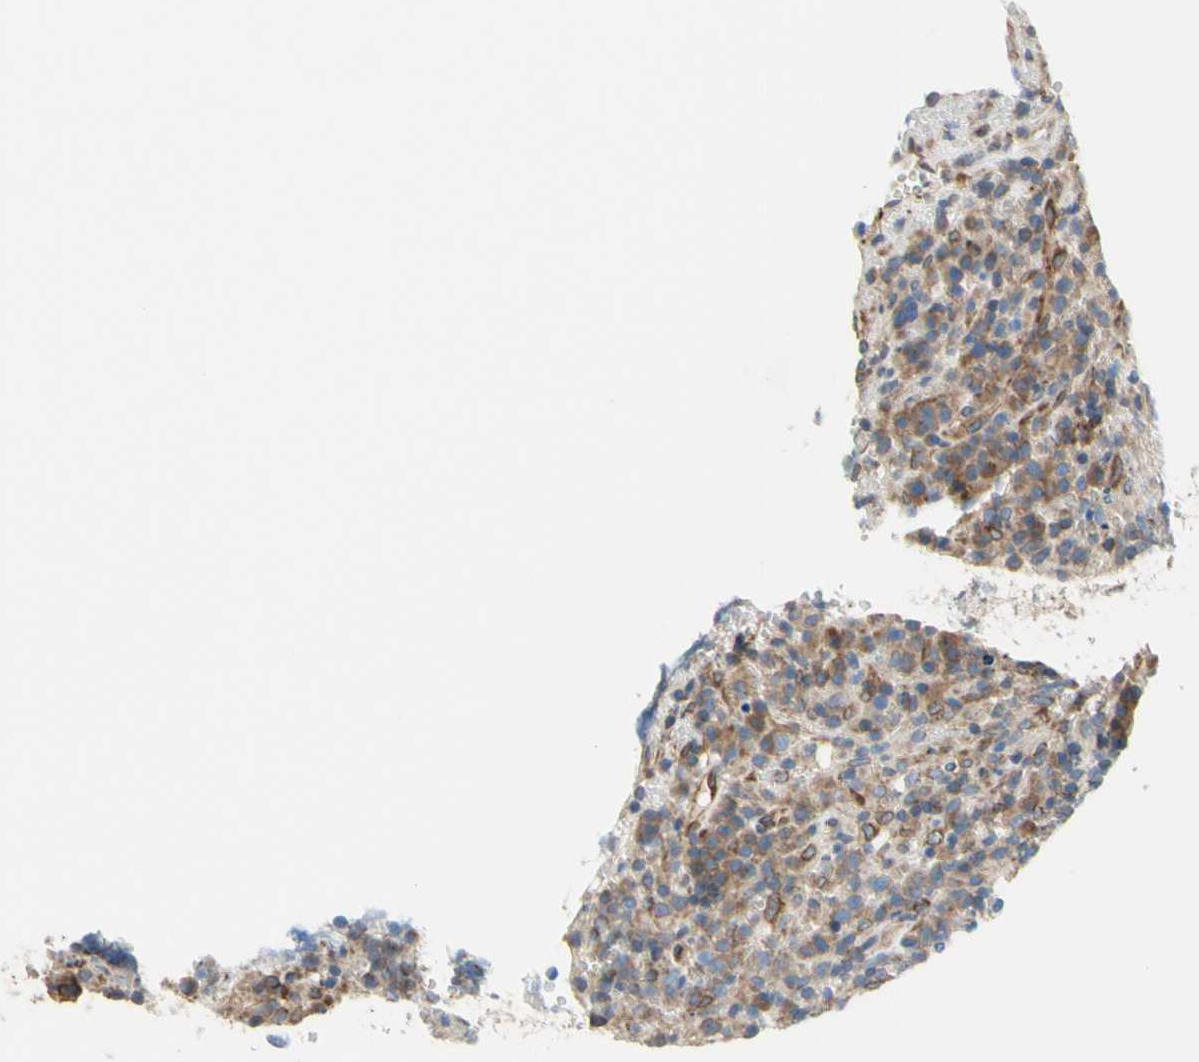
{"staining": {"intensity": "weak", "quantity": ">75%", "location": "cytoplasmic/membranous"}, "tissue": "lymphoma", "cell_type": "Tumor cells", "image_type": "cancer", "snomed": [{"axis": "morphology", "description": "Malignant lymphoma, non-Hodgkin's type, High grade"}, {"axis": "topography", "description": "Lymph node"}], "caption": "The histopathology image exhibits a brown stain indicating the presence of a protein in the cytoplasmic/membranous of tumor cells in lymphoma. Using DAB (3,3'-diaminobenzidine) (brown) and hematoxylin (blue) stains, captured at high magnification using brightfield microscopy.", "gene": "TRAF2", "patient": {"sex": "female", "age": 76}}